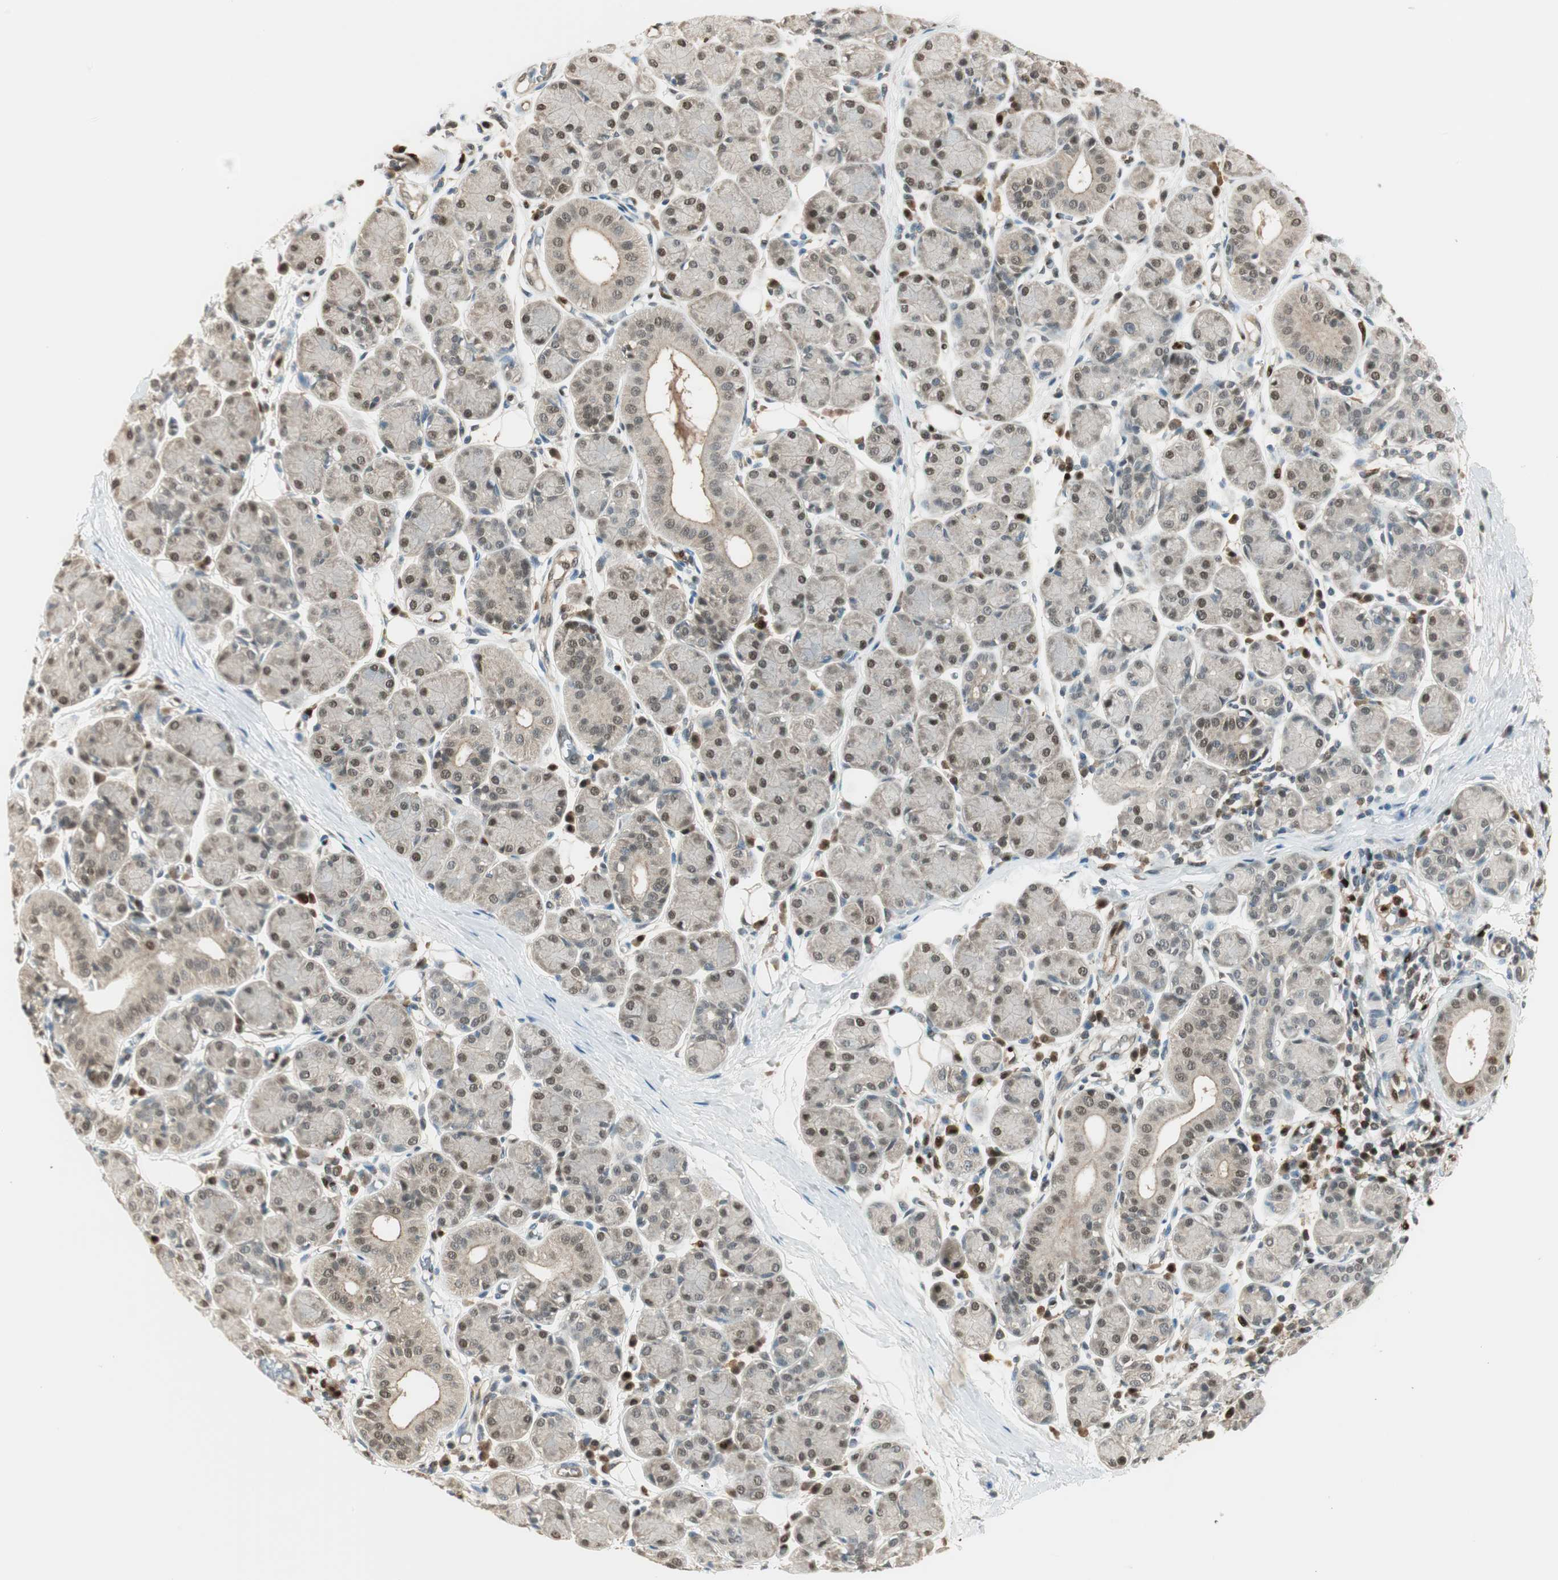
{"staining": {"intensity": "moderate", "quantity": ">75%", "location": "nuclear"}, "tissue": "salivary gland", "cell_type": "Glandular cells", "image_type": "normal", "snomed": [{"axis": "morphology", "description": "Normal tissue, NOS"}, {"axis": "morphology", "description": "Inflammation, NOS"}, {"axis": "topography", "description": "Lymph node"}, {"axis": "topography", "description": "Salivary gland"}], "caption": "Salivary gland stained with IHC exhibits moderate nuclear staining in about >75% of glandular cells. (Brightfield microscopy of DAB IHC at high magnification).", "gene": "LTA4H", "patient": {"sex": "male", "age": 3}}